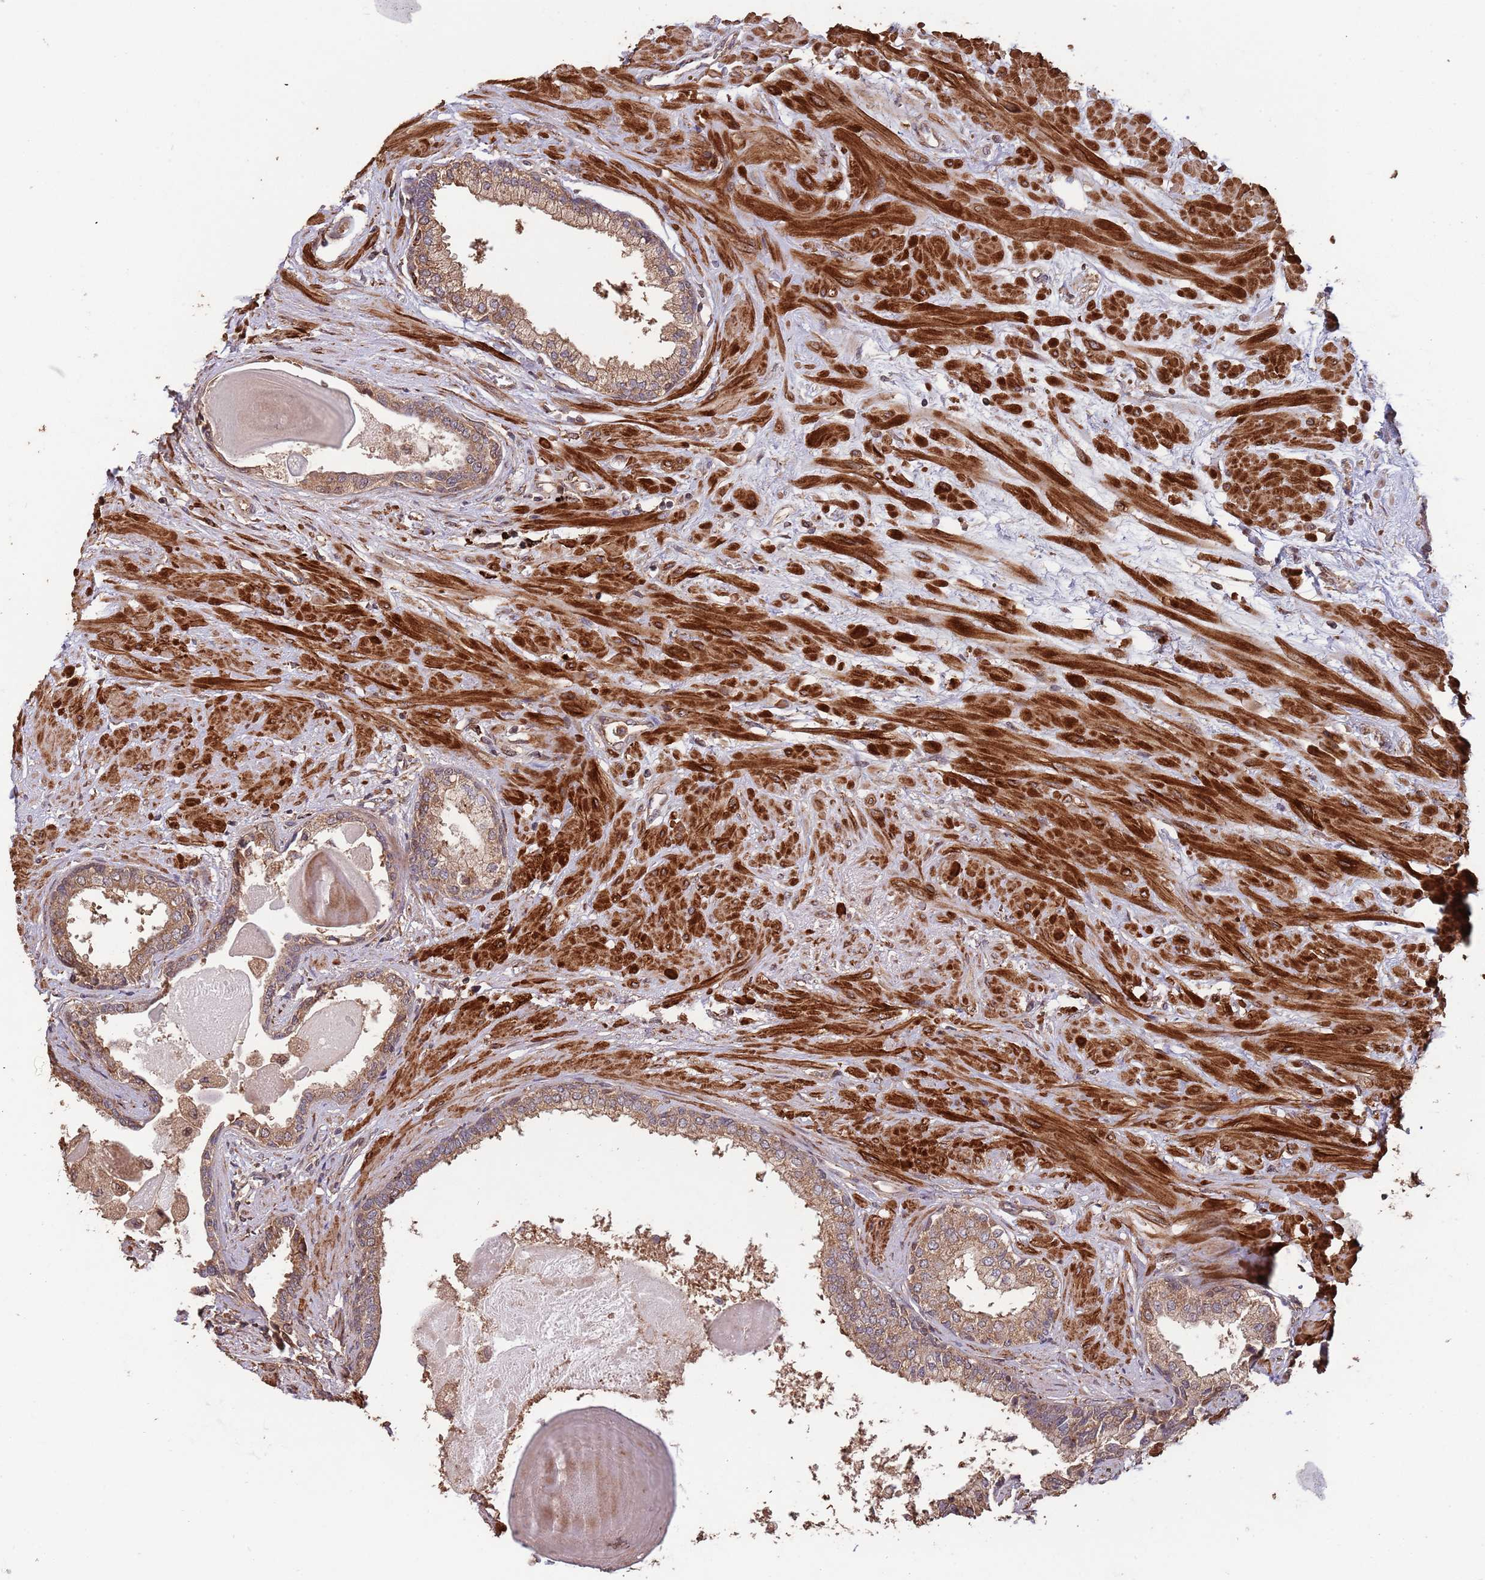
{"staining": {"intensity": "moderate", "quantity": ">75%", "location": "cytoplasmic/membranous"}, "tissue": "prostate", "cell_type": "Glandular cells", "image_type": "normal", "snomed": [{"axis": "morphology", "description": "Normal tissue, NOS"}, {"axis": "topography", "description": "Prostate"}], "caption": "Immunohistochemical staining of normal prostate exhibits medium levels of moderate cytoplasmic/membranous expression in approximately >75% of glandular cells.", "gene": "ZNF428", "patient": {"sex": "male", "age": 57}}